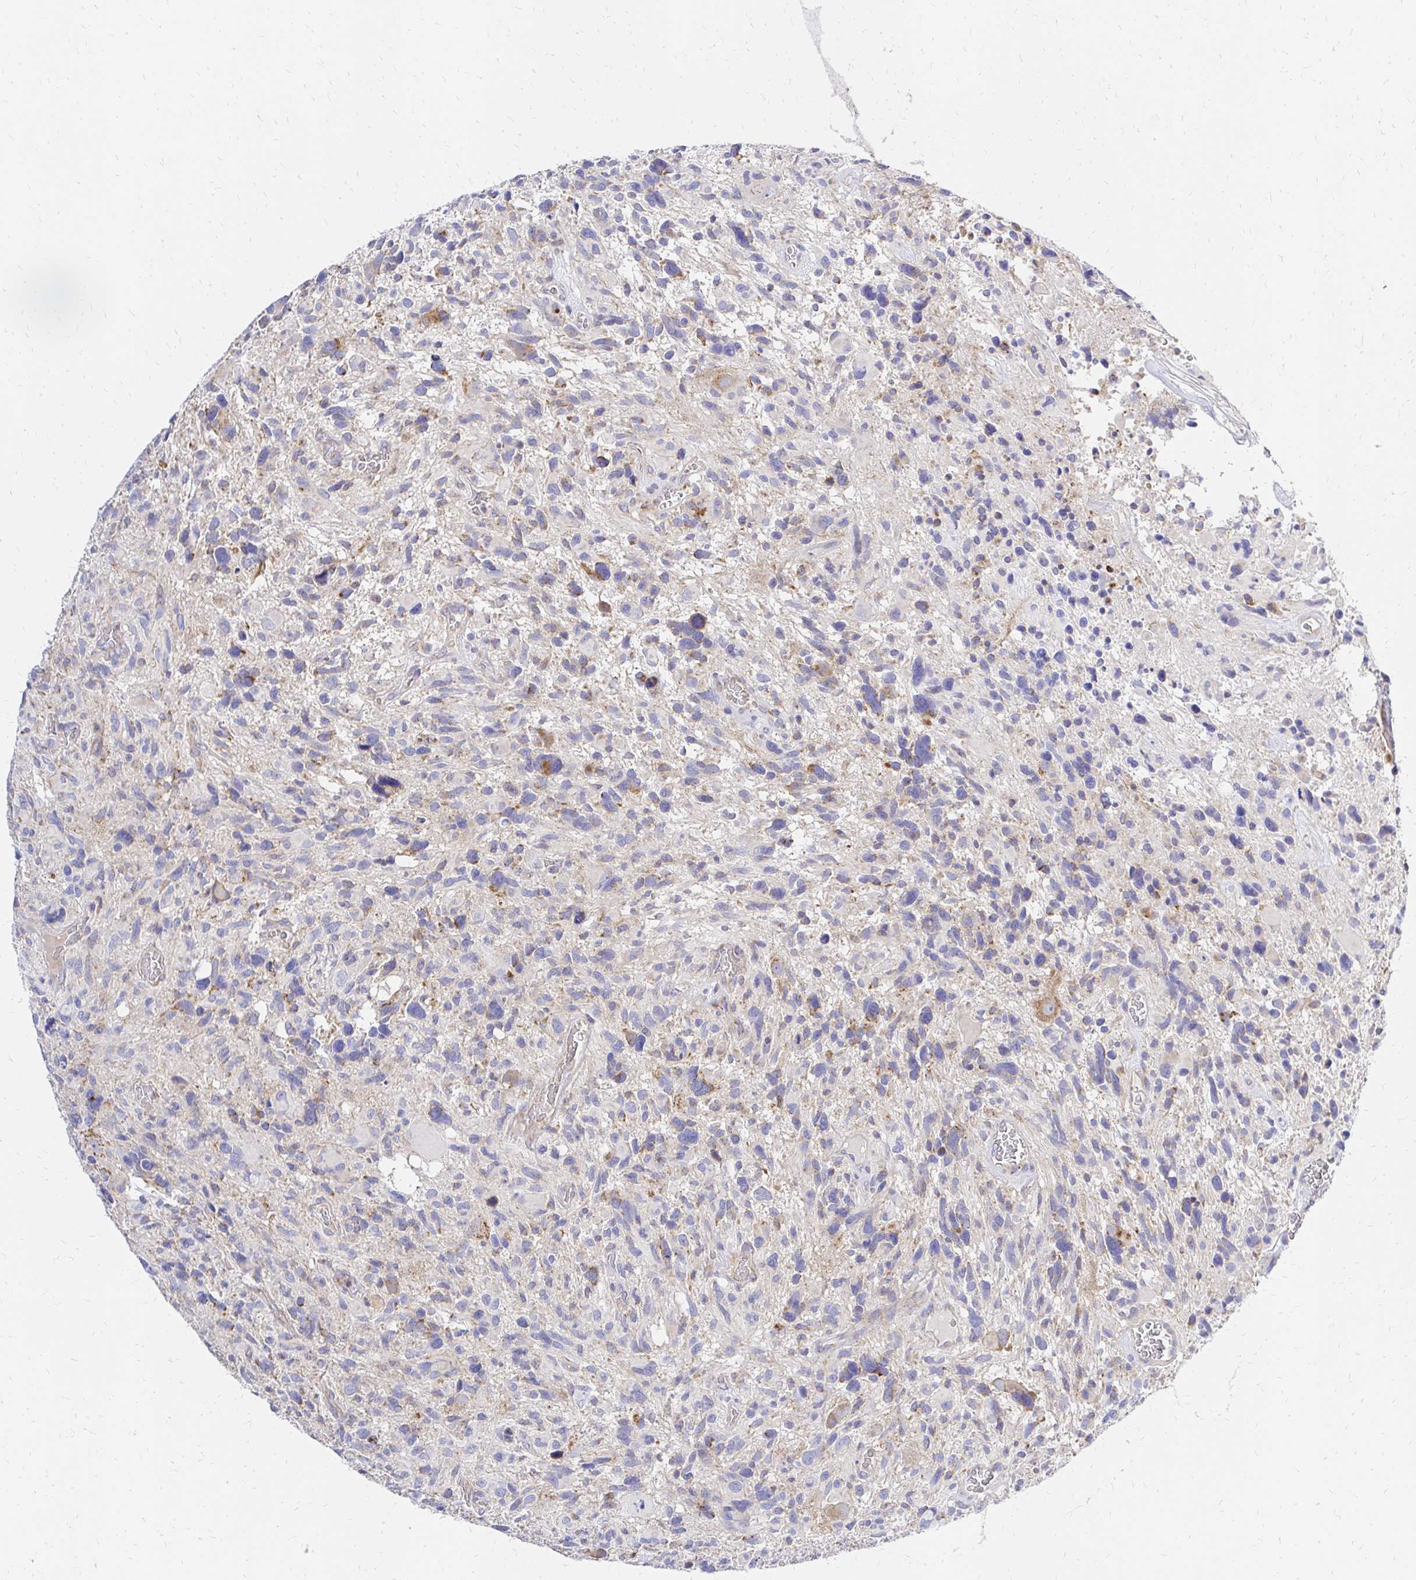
{"staining": {"intensity": "moderate", "quantity": "25%-75%", "location": "cytoplasmic/membranous"}, "tissue": "glioma", "cell_type": "Tumor cells", "image_type": "cancer", "snomed": [{"axis": "morphology", "description": "Glioma, malignant, High grade"}, {"axis": "topography", "description": "Brain"}], "caption": "DAB immunohistochemical staining of glioma demonstrates moderate cytoplasmic/membranous protein expression in approximately 25%-75% of tumor cells.", "gene": "MRPL13", "patient": {"sex": "male", "age": 49}}